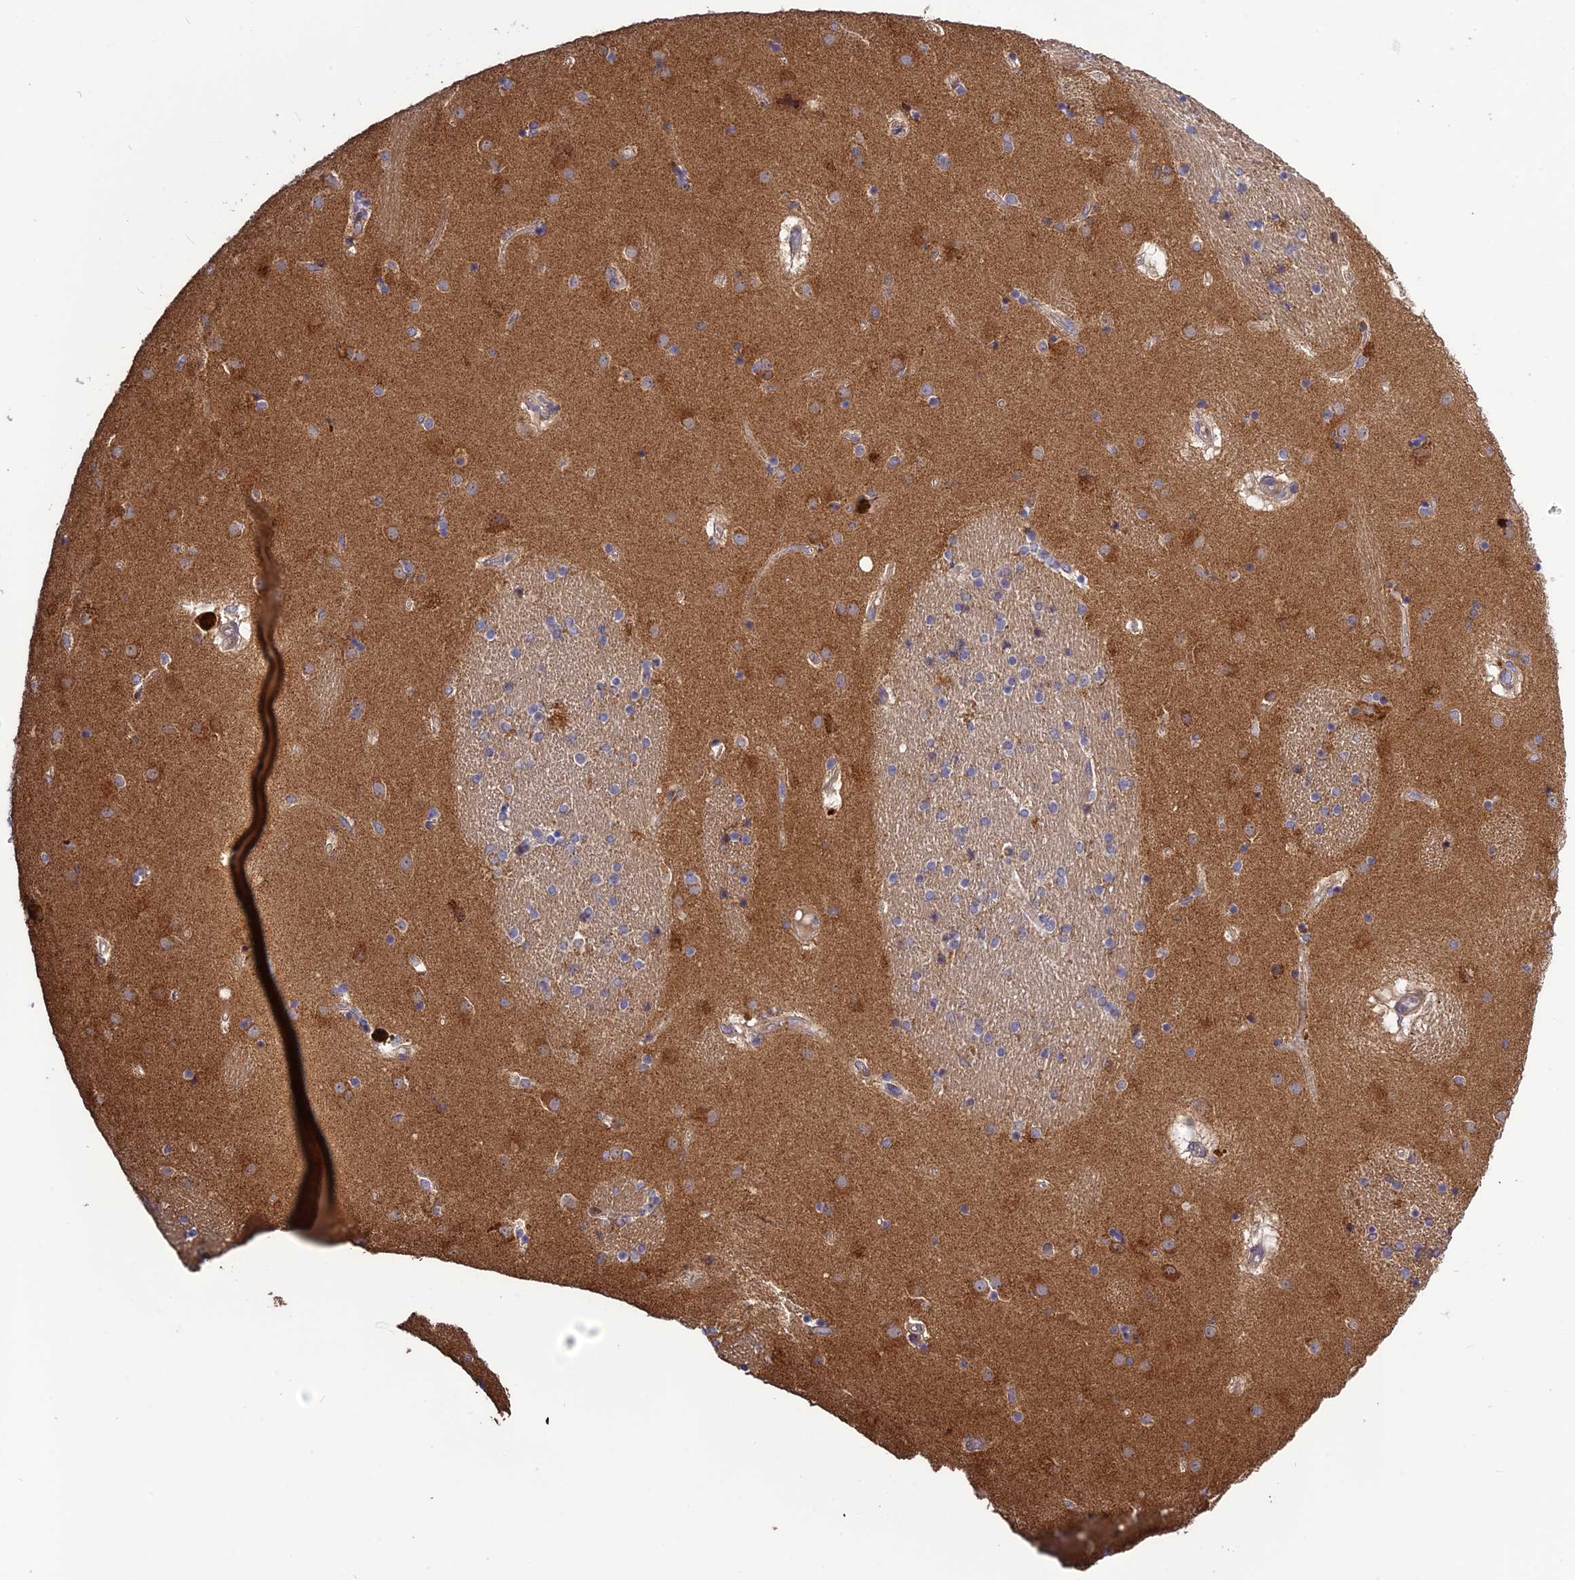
{"staining": {"intensity": "moderate", "quantity": "<25%", "location": "cytoplasmic/membranous"}, "tissue": "caudate", "cell_type": "Glial cells", "image_type": "normal", "snomed": [{"axis": "morphology", "description": "Normal tissue, NOS"}, {"axis": "topography", "description": "Lateral ventricle wall"}], "caption": "An immunohistochemistry image of unremarkable tissue is shown. Protein staining in brown shows moderate cytoplasmic/membranous positivity in caudate within glial cells. The staining was performed using DAB (3,3'-diaminobenzidine) to visualize the protein expression in brown, while the nuclei were stained in blue with hematoxylin (Magnification: 20x).", "gene": "SPG21", "patient": {"sex": "male", "age": 70}}